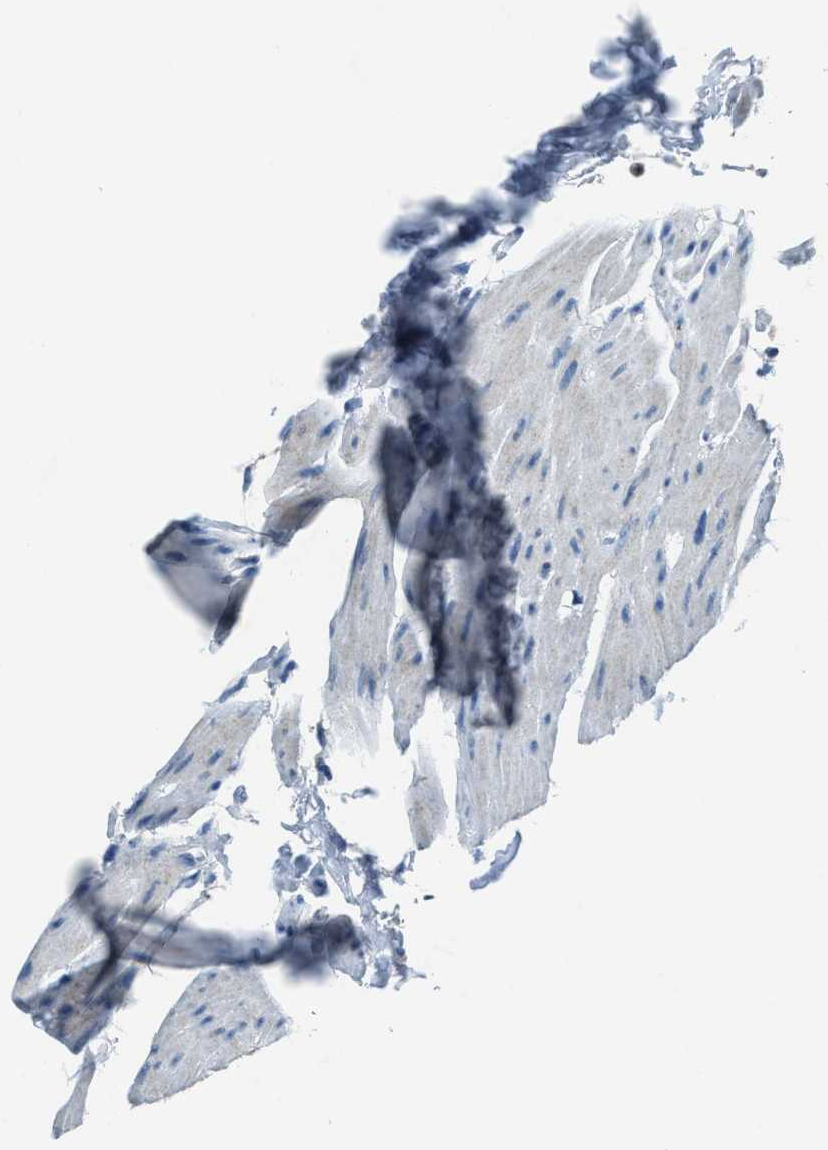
{"staining": {"intensity": "negative", "quantity": "none", "location": "none"}, "tissue": "urinary bladder", "cell_type": "Urothelial cells", "image_type": "normal", "snomed": [{"axis": "morphology", "description": "Normal tissue, NOS"}, {"axis": "topography", "description": "Urinary bladder"}], "caption": "High power microscopy micrograph of an immunohistochemistry micrograph of benign urinary bladder, revealing no significant staining in urothelial cells. (Immunohistochemistry (ihc), brightfield microscopy, high magnification).", "gene": "ADAM2", "patient": {"sex": "female", "age": 80}}